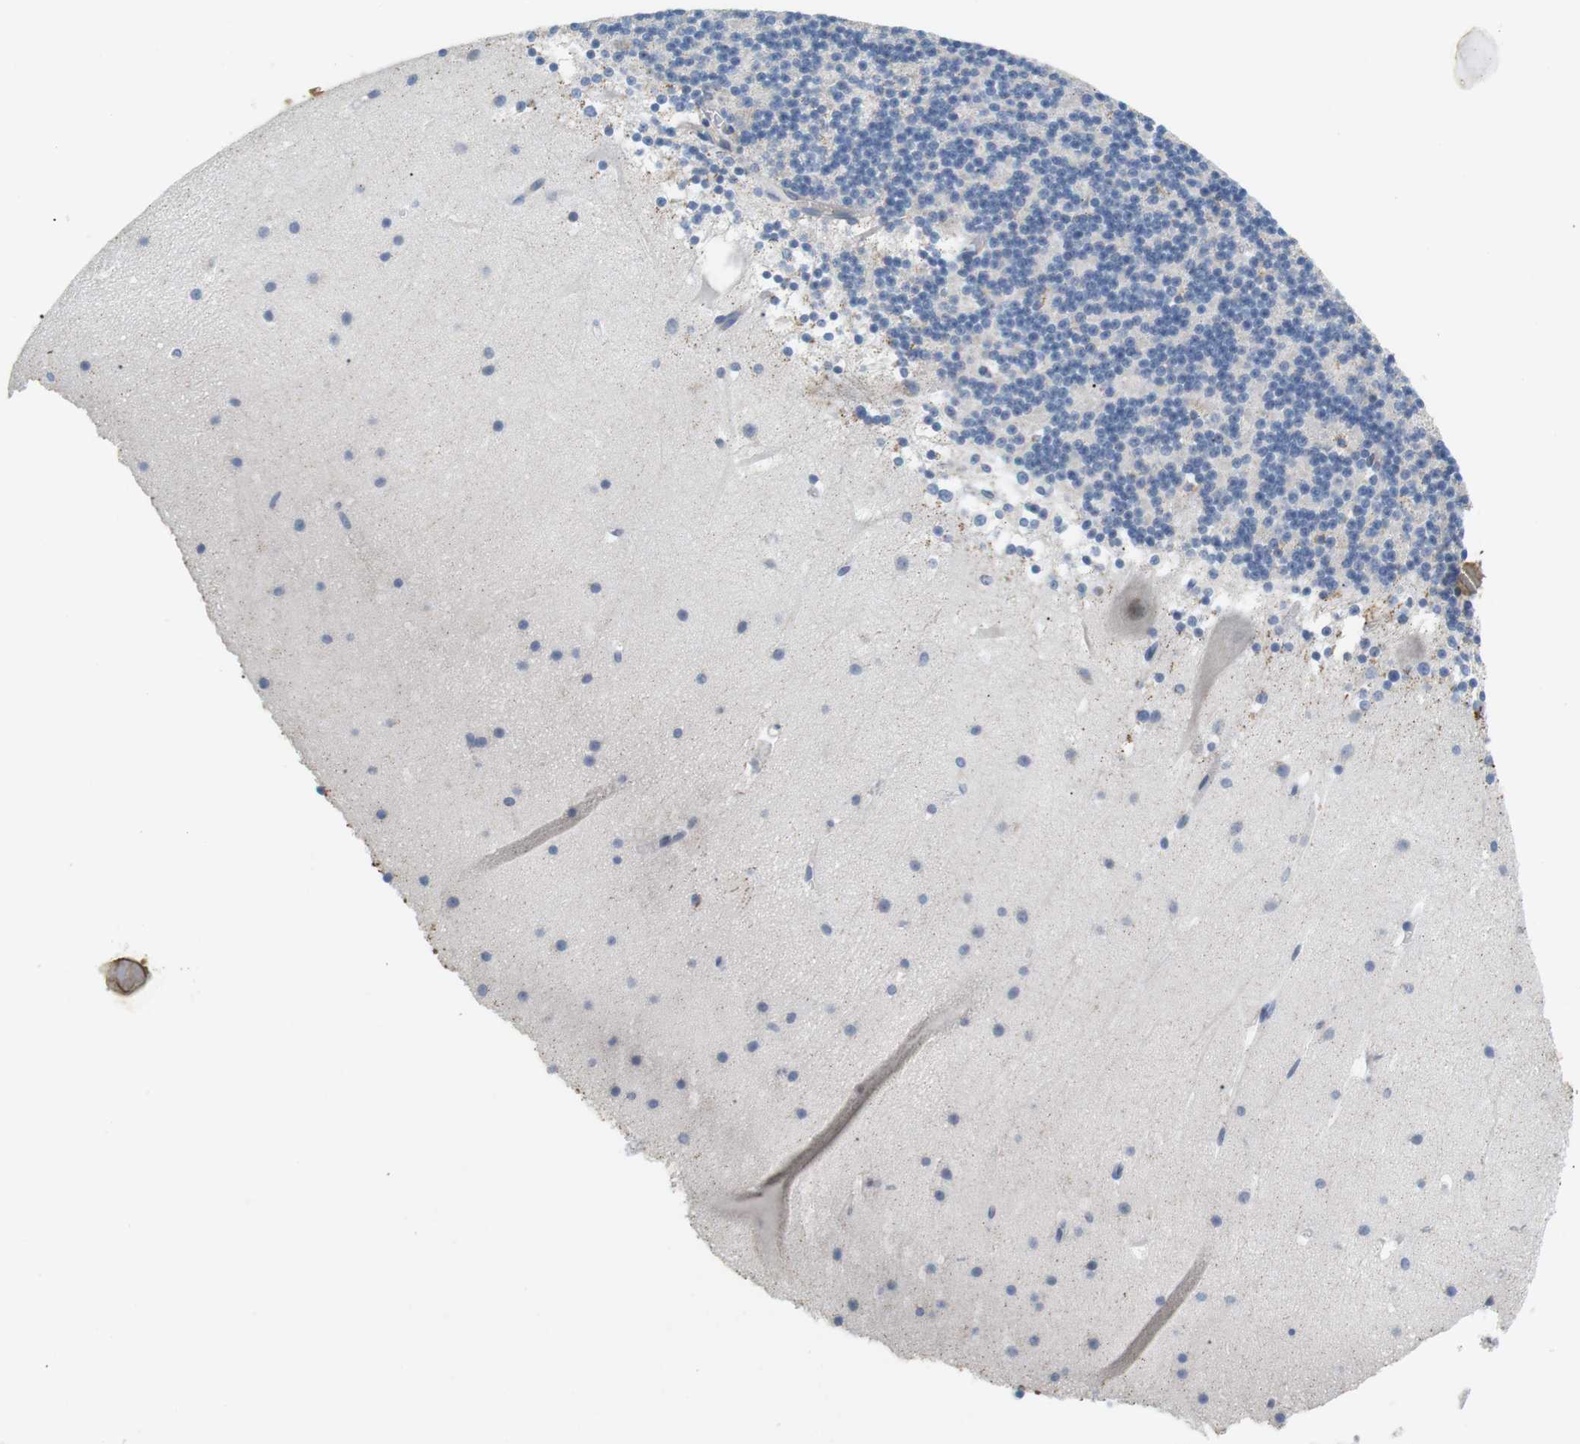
{"staining": {"intensity": "weak", "quantity": "<25%", "location": "cytoplasmic/membranous"}, "tissue": "cerebellum", "cell_type": "Cells in granular layer", "image_type": "normal", "snomed": [{"axis": "morphology", "description": "Normal tissue, NOS"}, {"axis": "topography", "description": "Cerebellum"}], "caption": "High magnification brightfield microscopy of normal cerebellum stained with DAB (3,3'-diaminobenzidine) (brown) and counterstained with hematoxylin (blue): cells in granular layer show no significant staining. (DAB (3,3'-diaminobenzidine) immunohistochemistry visualized using brightfield microscopy, high magnification).", "gene": "CD300E", "patient": {"sex": "male", "age": 45}}